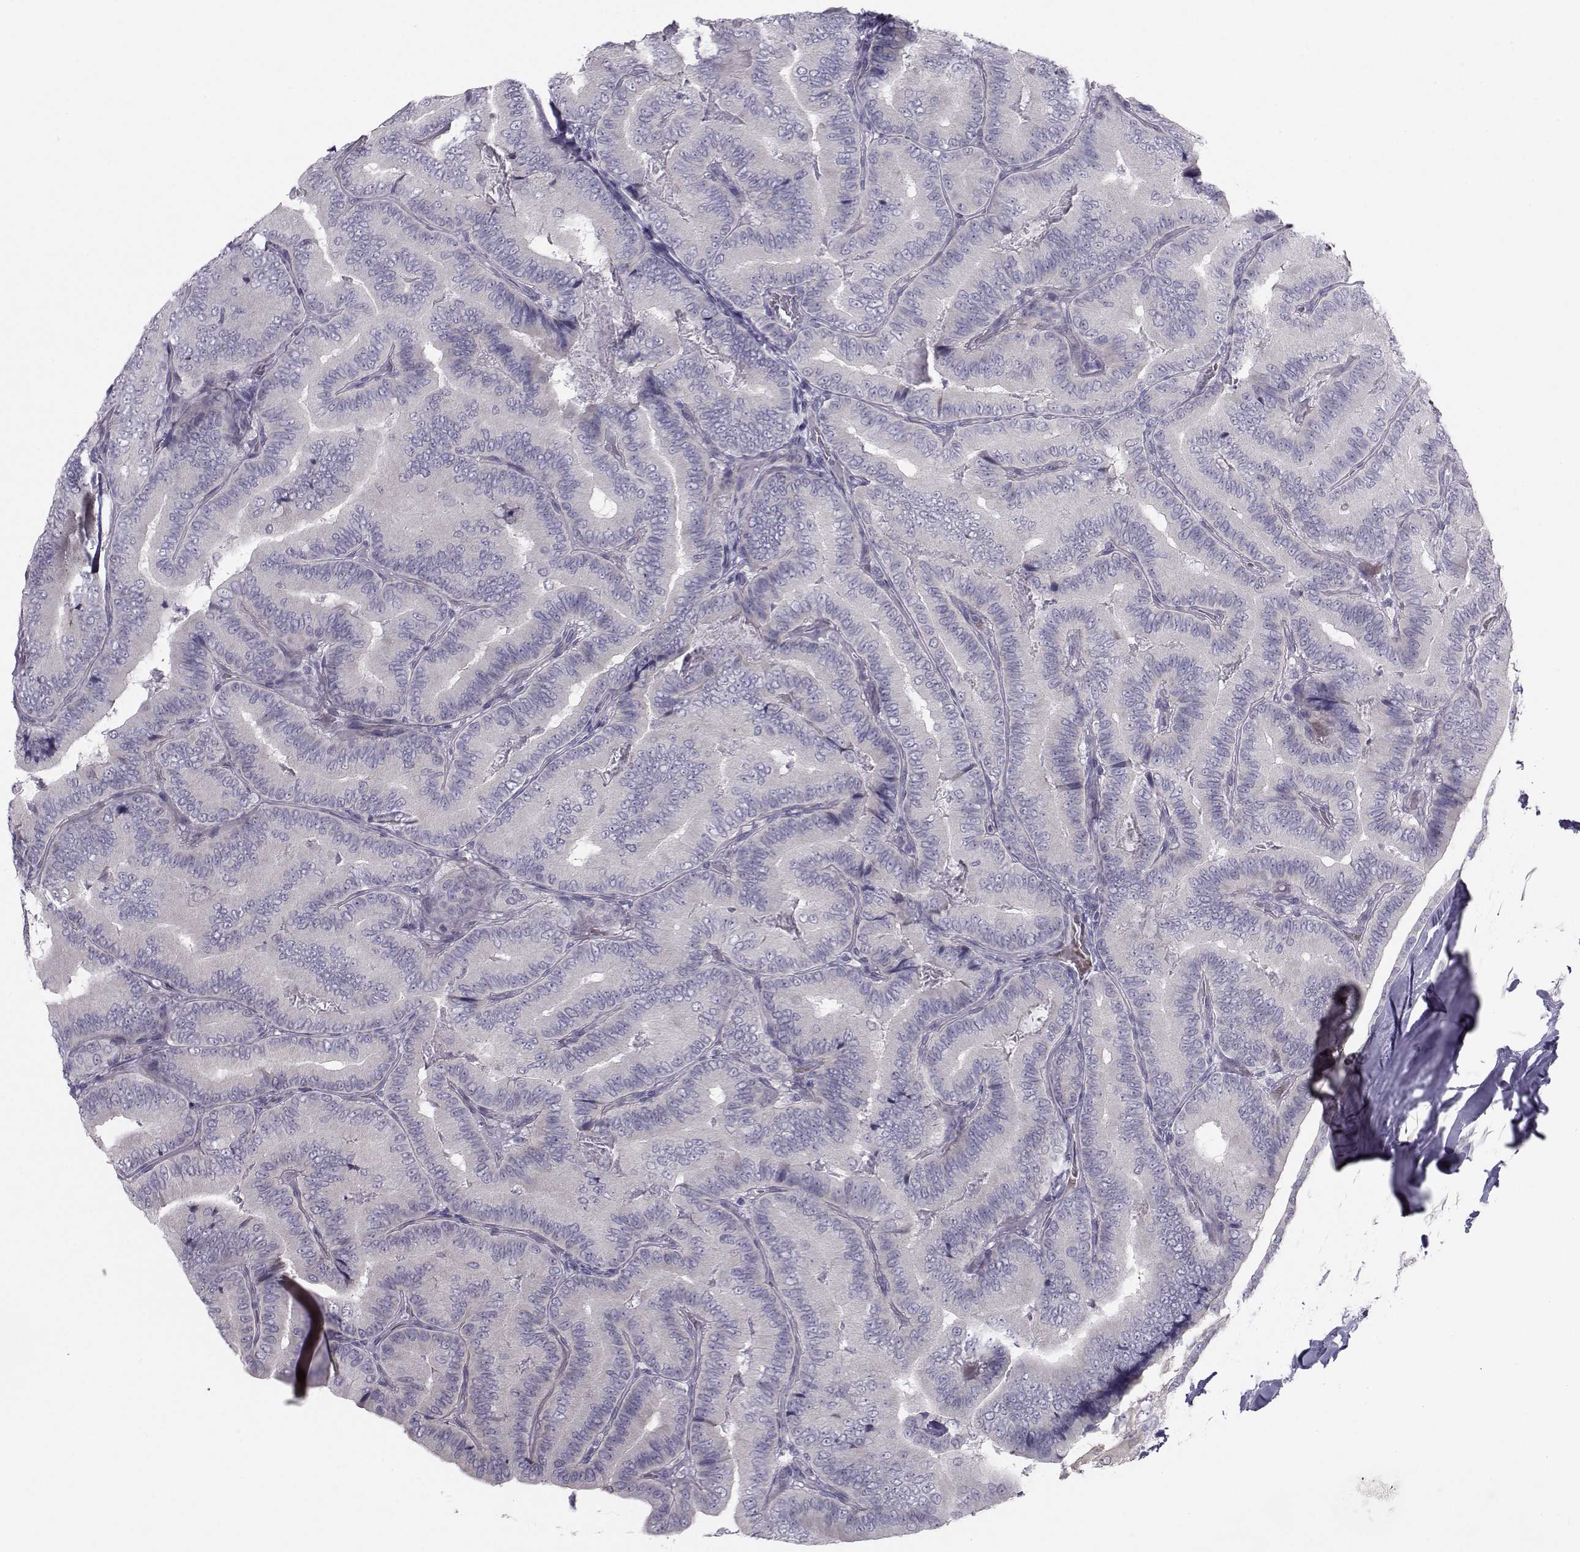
{"staining": {"intensity": "negative", "quantity": "none", "location": "none"}, "tissue": "thyroid cancer", "cell_type": "Tumor cells", "image_type": "cancer", "snomed": [{"axis": "morphology", "description": "Papillary adenocarcinoma, NOS"}, {"axis": "topography", "description": "Thyroid gland"}], "caption": "An immunohistochemistry (IHC) micrograph of thyroid papillary adenocarcinoma is shown. There is no staining in tumor cells of thyroid papillary adenocarcinoma.", "gene": "GARIN3", "patient": {"sex": "male", "age": 61}}